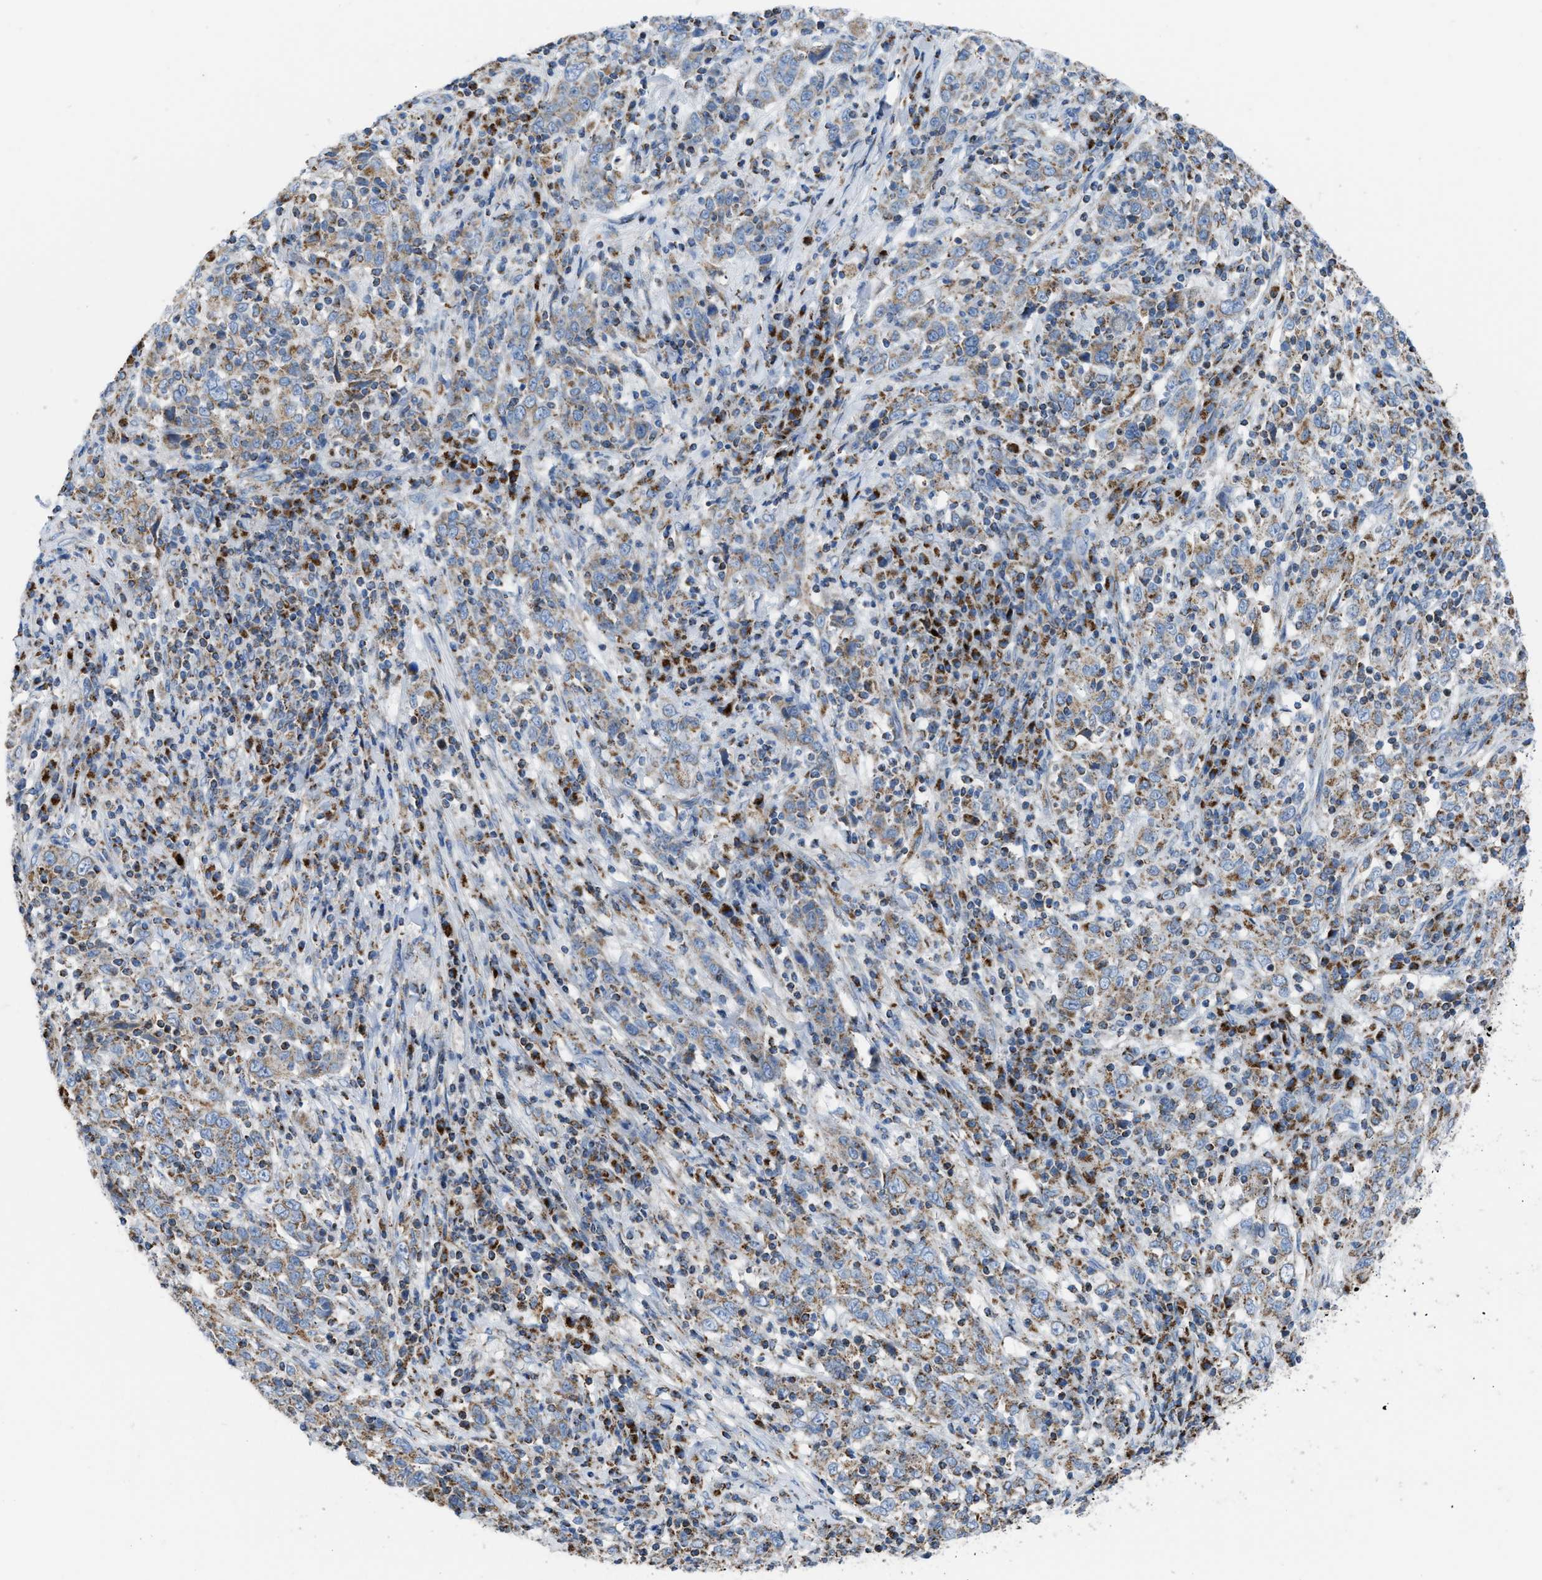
{"staining": {"intensity": "weak", "quantity": ">75%", "location": "cytoplasmic/membranous"}, "tissue": "cervical cancer", "cell_type": "Tumor cells", "image_type": "cancer", "snomed": [{"axis": "morphology", "description": "Squamous cell carcinoma, NOS"}, {"axis": "topography", "description": "Cervix"}], "caption": "Protein expression analysis of cervical squamous cell carcinoma reveals weak cytoplasmic/membranous staining in about >75% of tumor cells. (IHC, brightfield microscopy, high magnification).", "gene": "ETFB", "patient": {"sex": "female", "age": 46}}